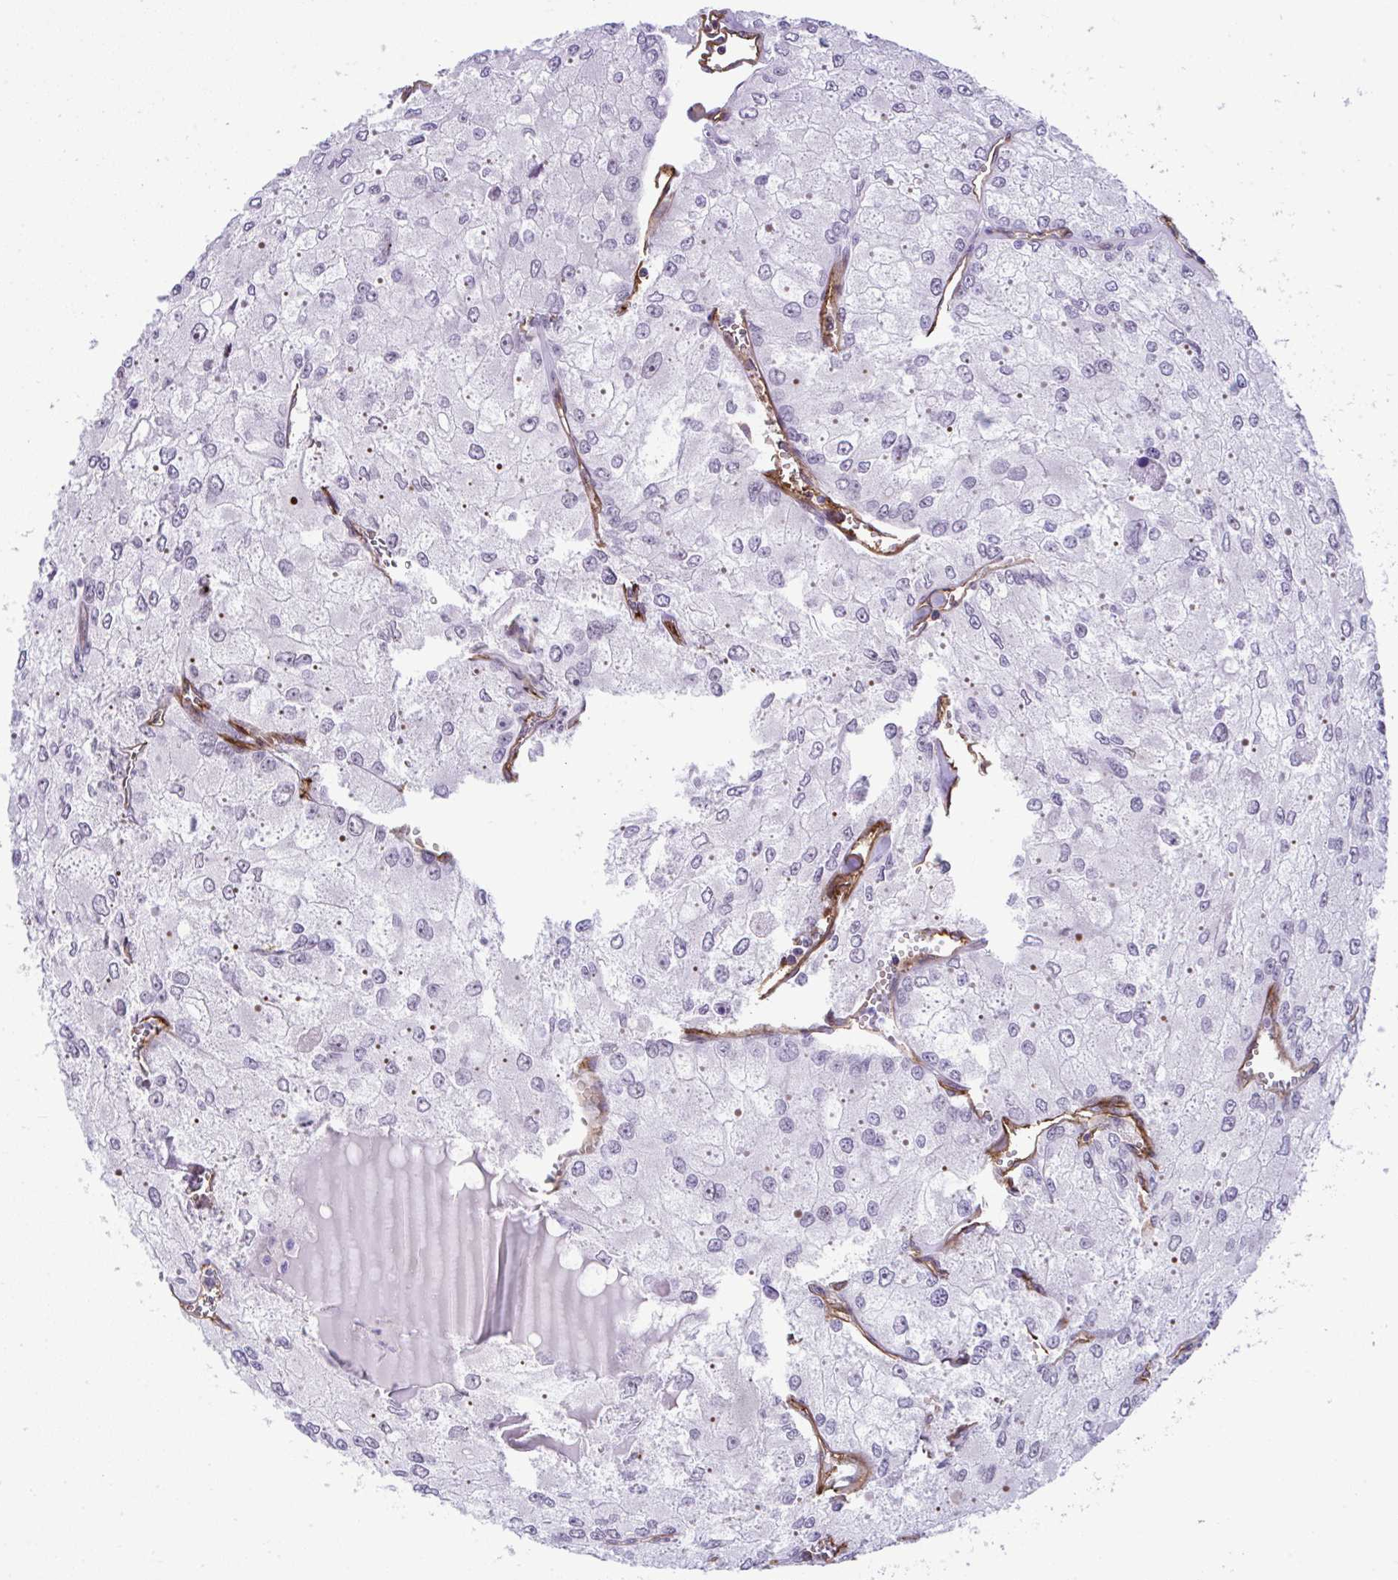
{"staining": {"intensity": "negative", "quantity": "none", "location": "none"}, "tissue": "renal cancer", "cell_type": "Tumor cells", "image_type": "cancer", "snomed": [{"axis": "morphology", "description": "Adenocarcinoma, NOS"}, {"axis": "topography", "description": "Kidney"}], "caption": "A high-resolution histopathology image shows immunohistochemistry staining of renal cancer (adenocarcinoma), which demonstrates no significant expression in tumor cells.", "gene": "FBXO34", "patient": {"sex": "female", "age": 70}}